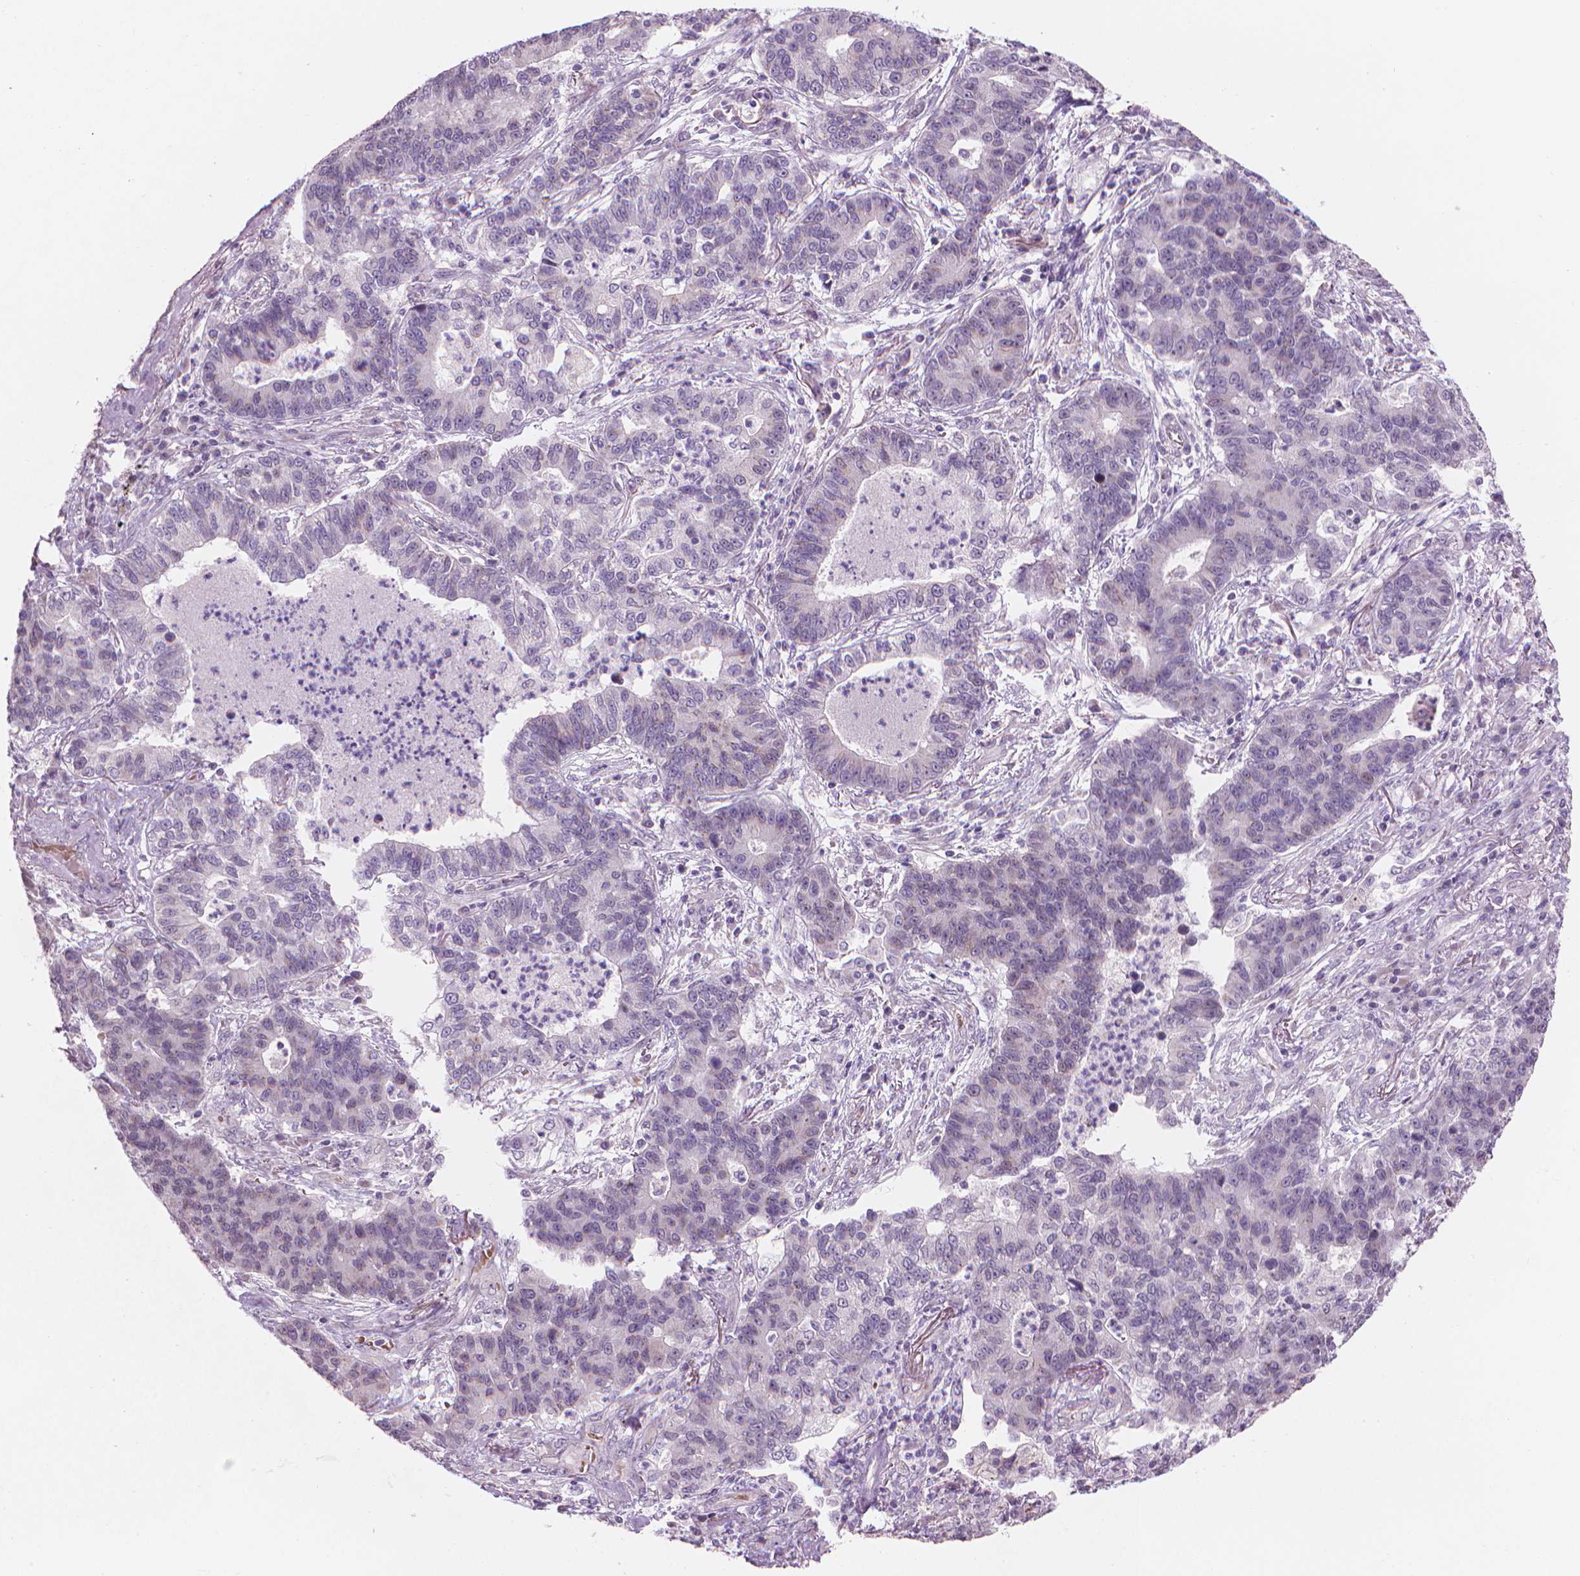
{"staining": {"intensity": "negative", "quantity": "none", "location": "none"}, "tissue": "lung cancer", "cell_type": "Tumor cells", "image_type": "cancer", "snomed": [{"axis": "morphology", "description": "Adenocarcinoma, NOS"}, {"axis": "topography", "description": "Lung"}], "caption": "A high-resolution micrograph shows immunohistochemistry staining of lung cancer (adenocarcinoma), which demonstrates no significant staining in tumor cells.", "gene": "IFFO1", "patient": {"sex": "female", "age": 57}}